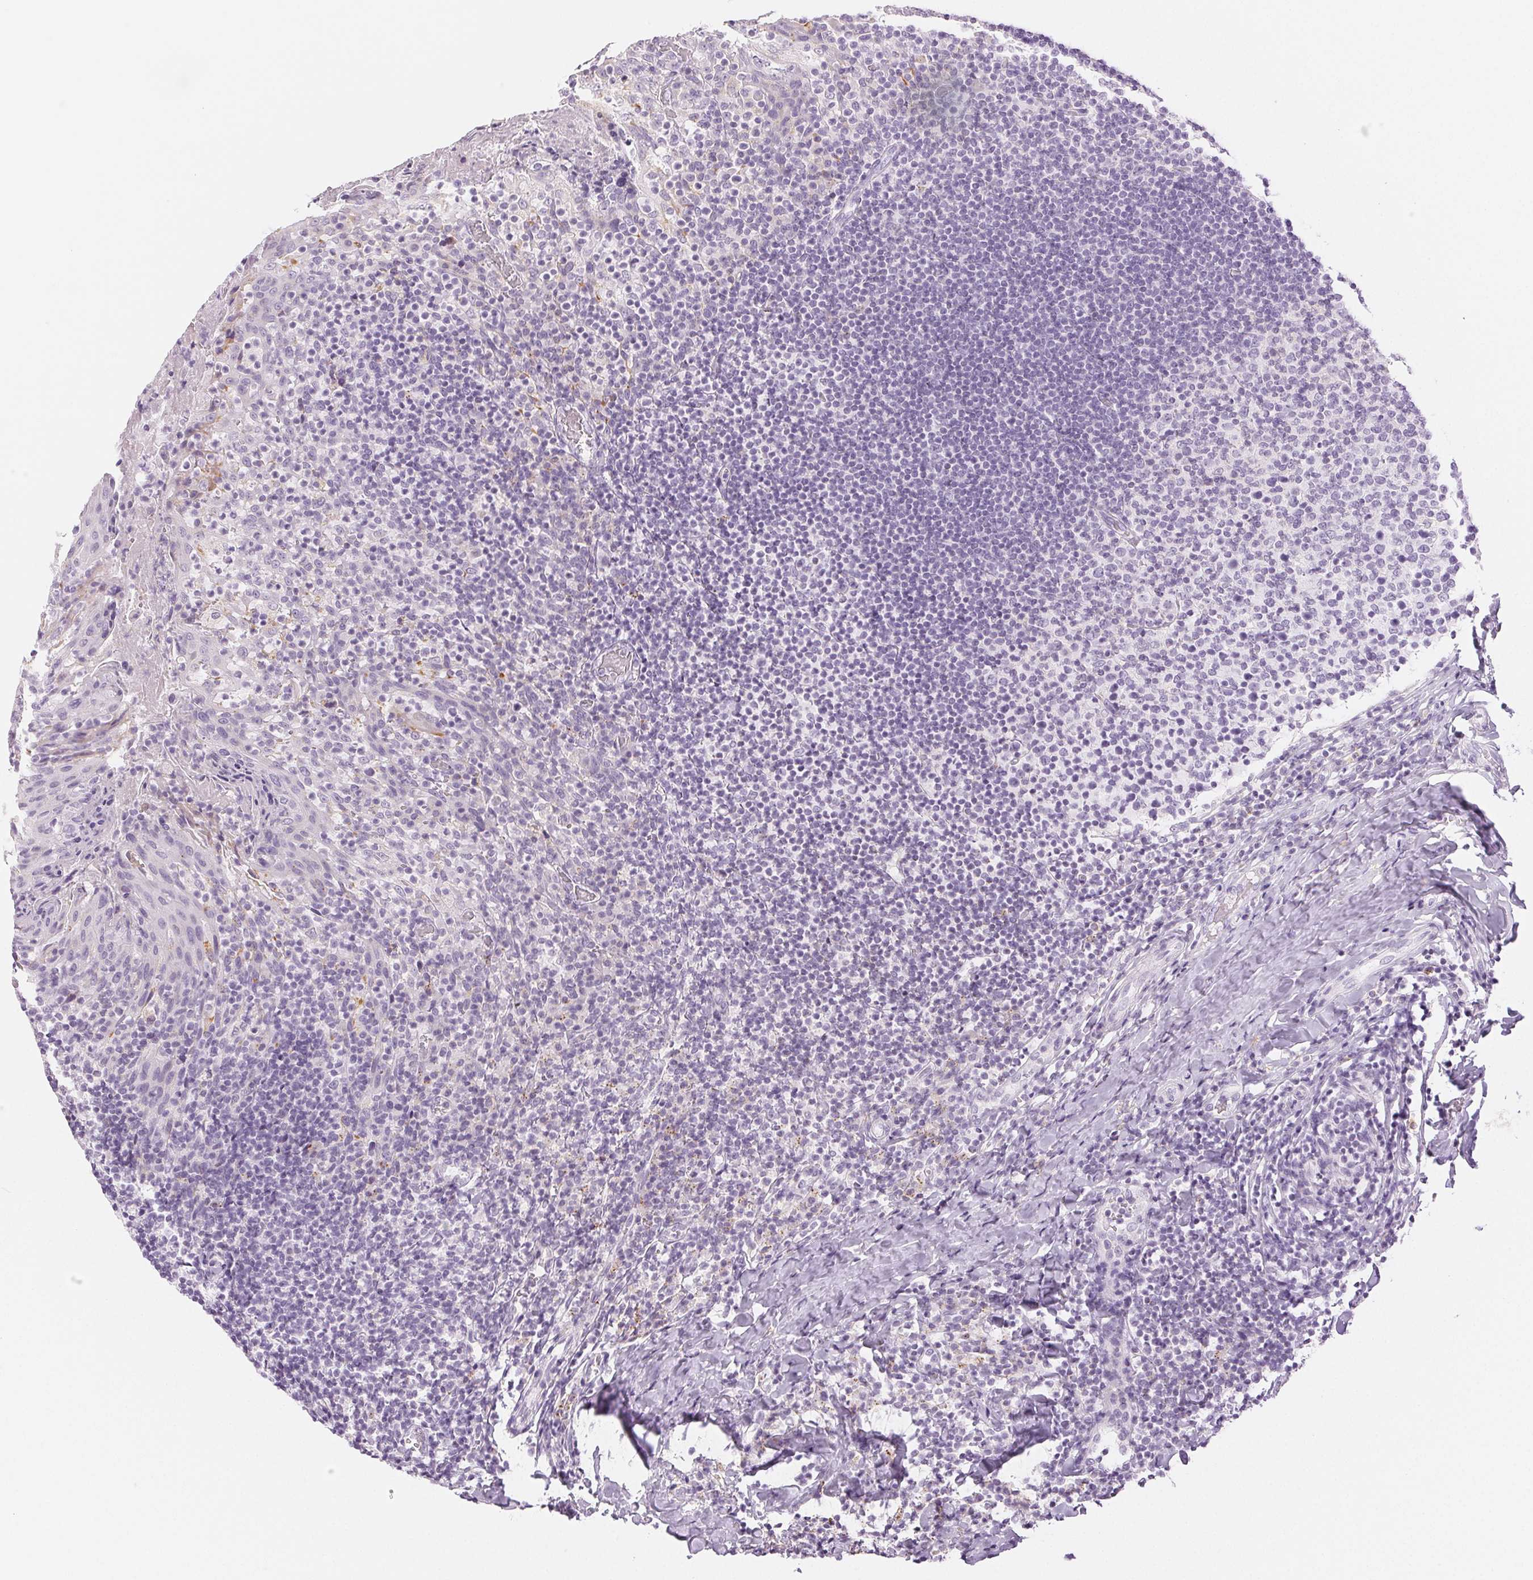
{"staining": {"intensity": "negative", "quantity": "none", "location": "none"}, "tissue": "tonsil", "cell_type": "Germinal center cells", "image_type": "normal", "snomed": [{"axis": "morphology", "description": "Normal tissue, NOS"}, {"axis": "topography", "description": "Tonsil"}], "caption": "Germinal center cells show no significant staining in normal tonsil.", "gene": "SLC5A2", "patient": {"sex": "female", "age": 10}}